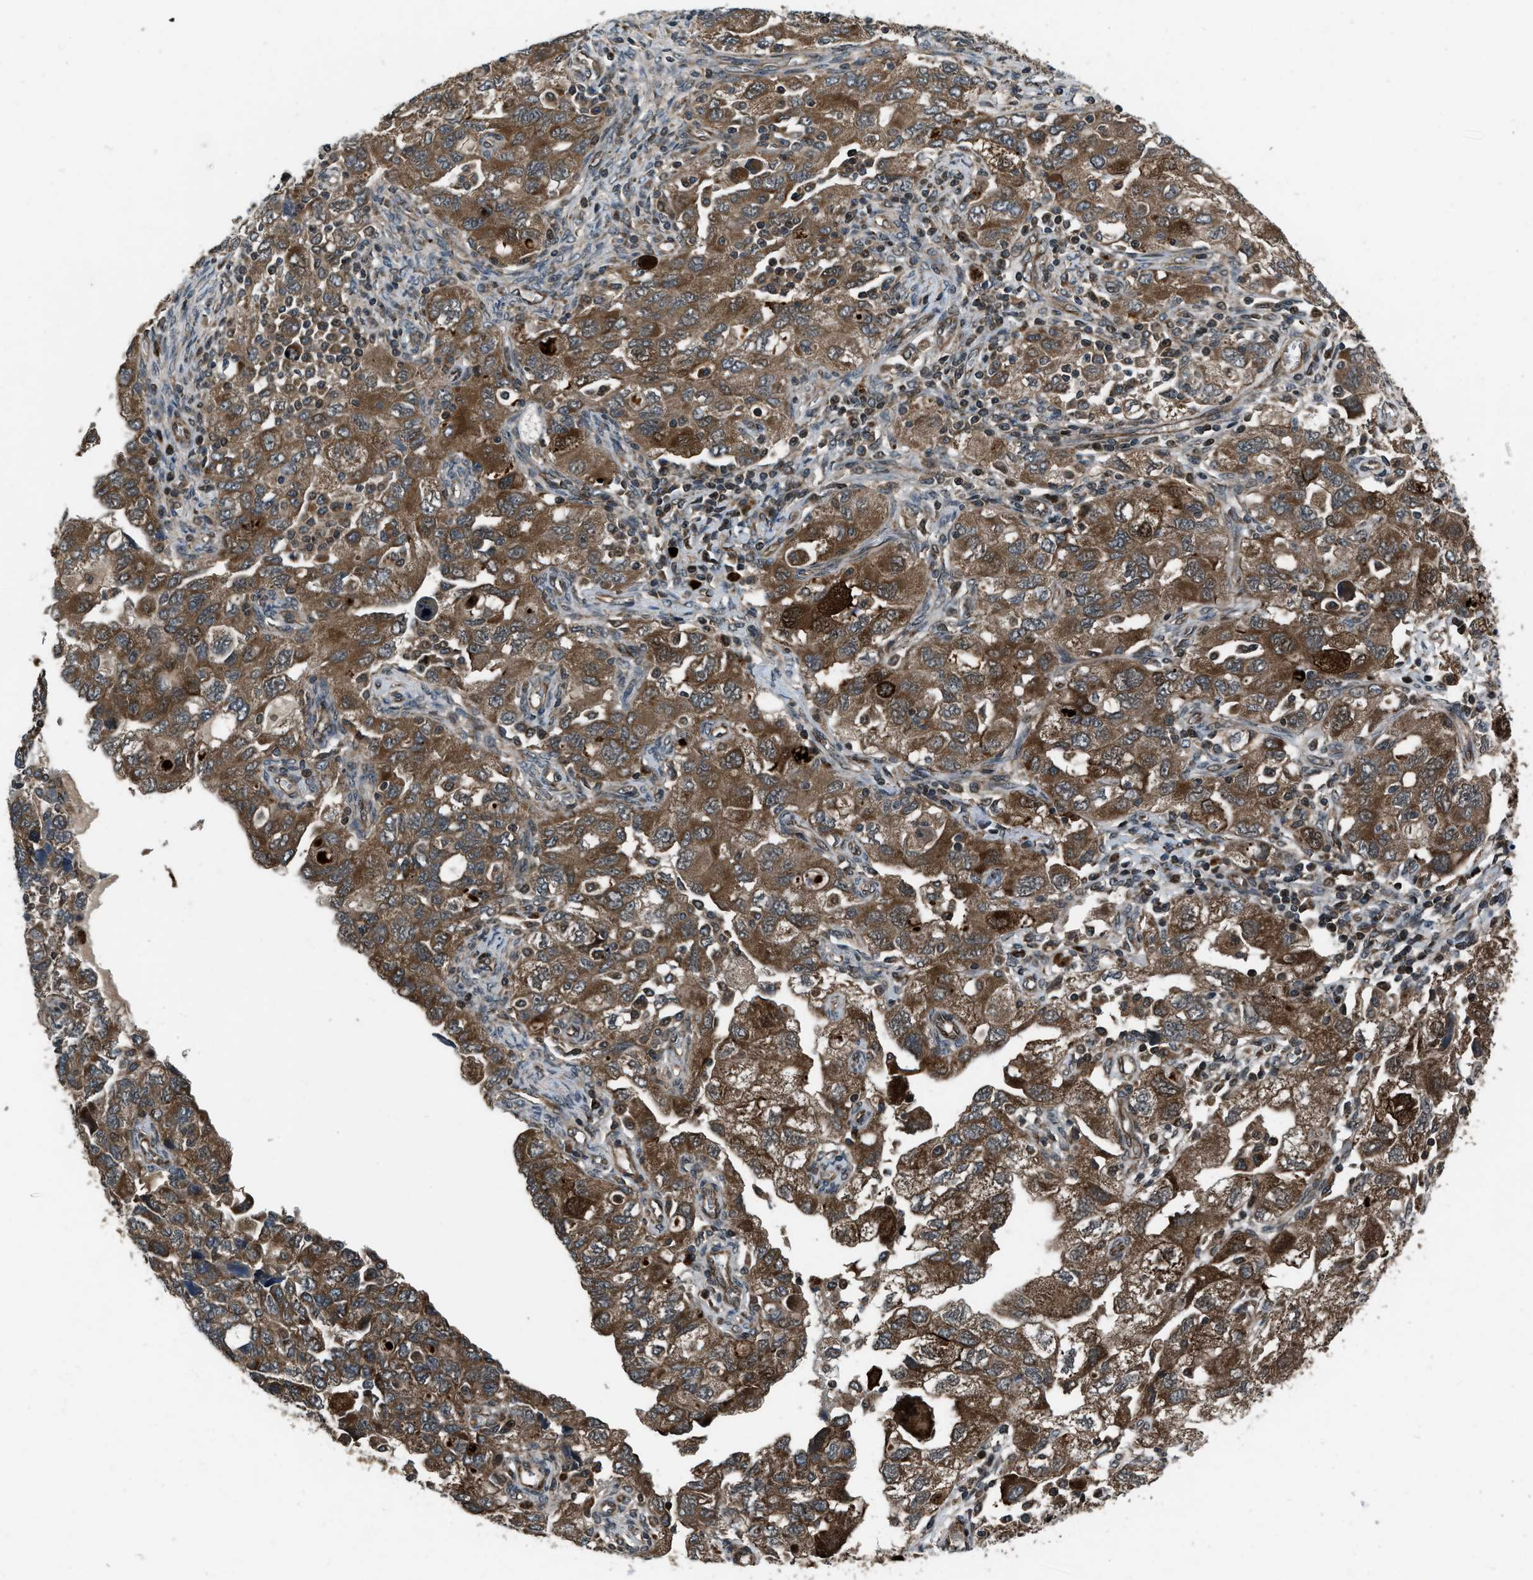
{"staining": {"intensity": "moderate", "quantity": ">75%", "location": "cytoplasmic/membranous"}, "tissue": "ovarian cancer", "cell_type": "Tumor cells", "image_type": "cancer", "snomed": [{"axis": "morphology", "description": "Carcinoma, NOS"}, {"axis": "morphology", "description": "Cystadenocarcinoma, serous, NOS"}, {"axis": "topography", "description": "Ovary"}], "caption": "Immunohistochemical staining of ovarian serous cystadenocarcinoma reveals medium levels of moderate cytoplasmic/membranous protein positivity in approximately >75% of tumor cells. (DAB (3,3'-diaminobenzidine) IHC with brightfield microscopy, high magnification).", "gene": "IRAK4", "patient": {"sex": "female", "age": 69}}